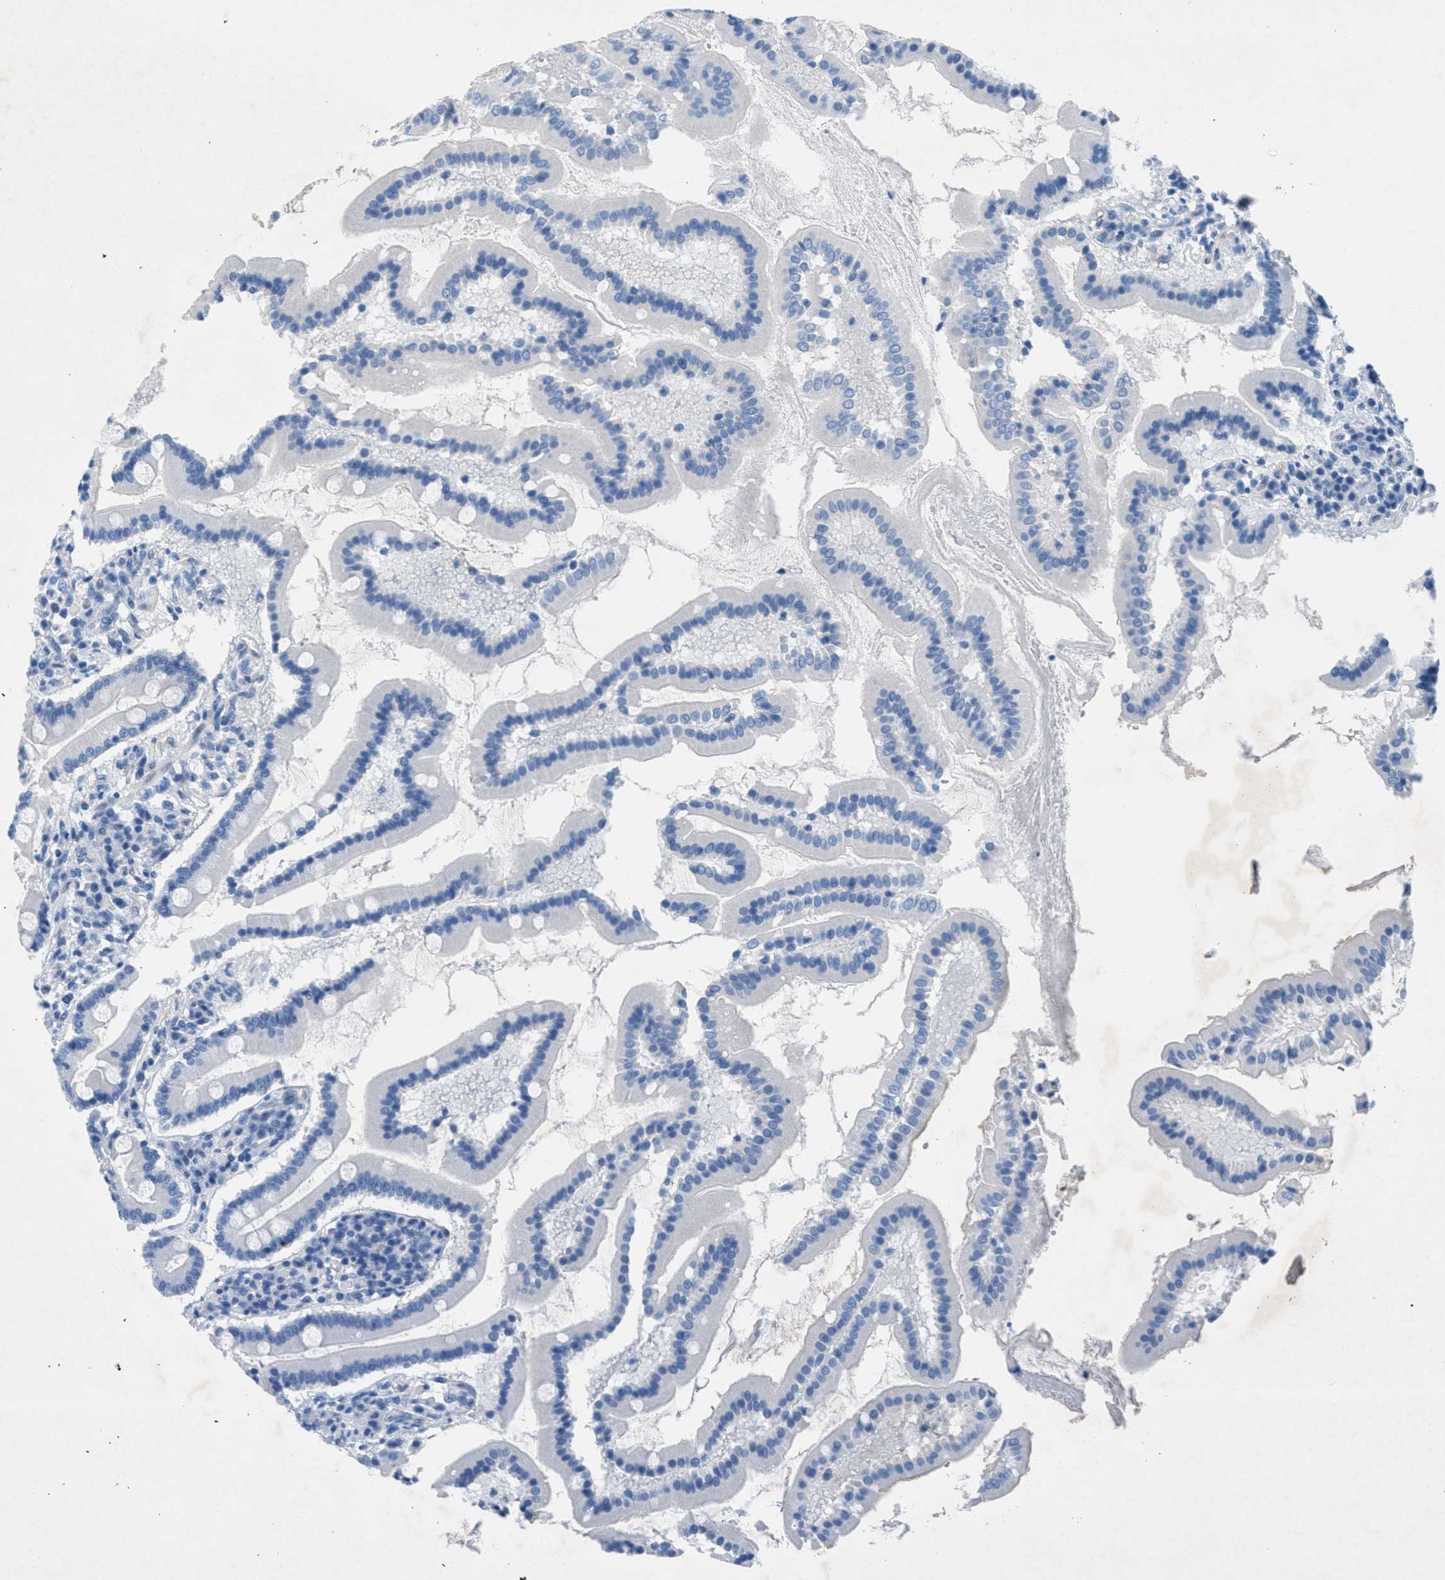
{"staining": {"intensity": "negative", "quantity": "none", "location": "none"}, "tissue": "duodenum", "cell_type": "Glandular cells", "image_type": "normal", "snomed": [{"axis": "morphology", "description": "Normal tissue, NOS"}, {"axis": "topography", "description": "Duodenum"}], "caption": "Immunohistochemistry micrograph of unremarkable human duodenum stained for a protein (brown), which displays no expression in glandular cells.", "gene": "GALNT17", "patient": {"sex": "male", "age": 50}}